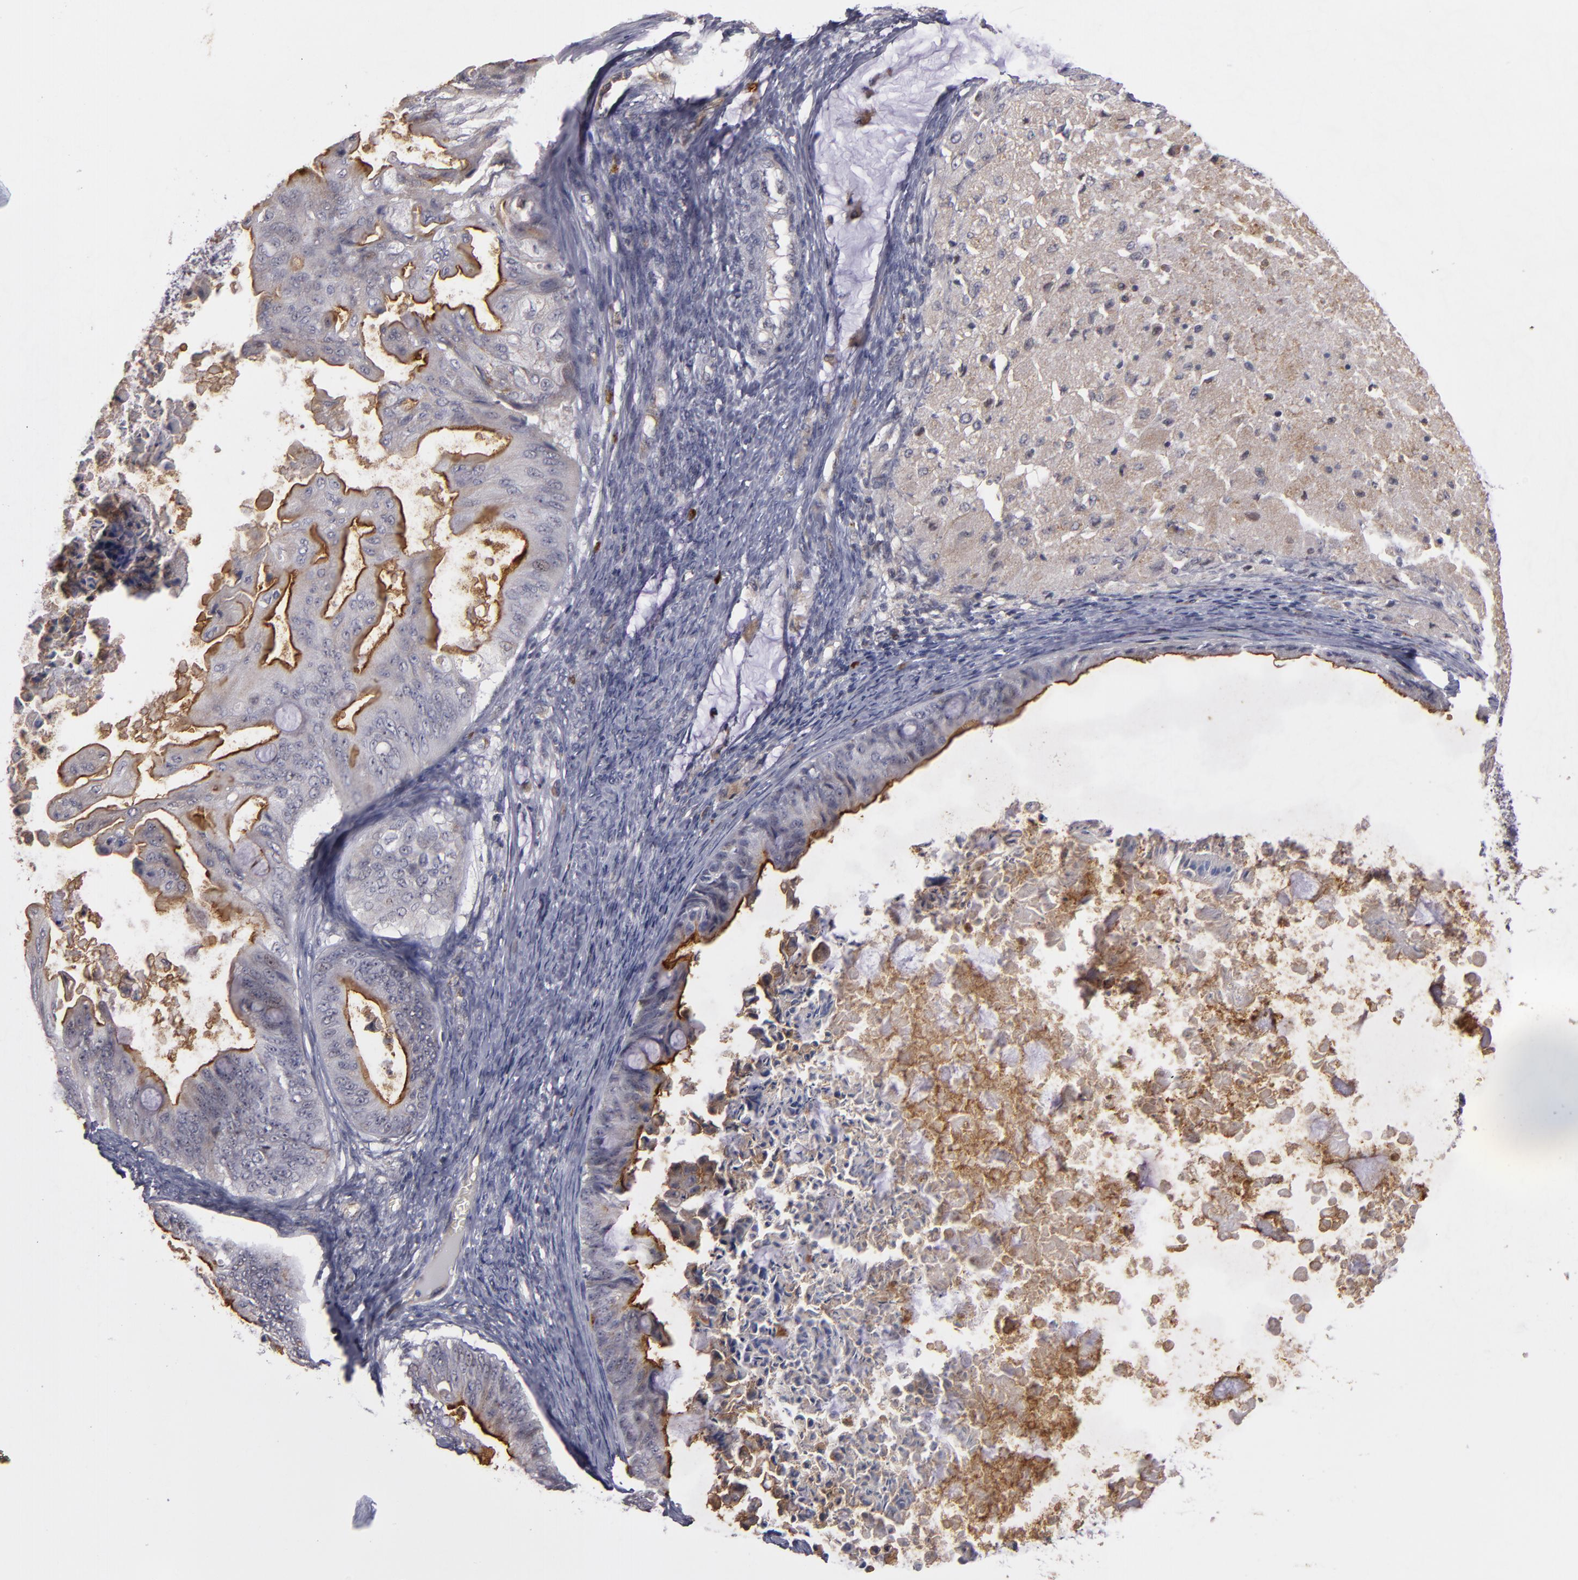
{"staining": {"intensity": "negative", "quantity": "none", "location": "none"}, "tissue": "ovarian cancer", "cell_type": "Tumor cells", "image_type": "cancer", "snomed": [{"axis": "morphology", "description": "Cystadenocarcinoma, mucinous, NOS"}, {"axis": "topography", "description": "Ovary"}], "caption": "This is an IHC micrograph of mucinous cystadenocarcinoma (ovarian). There is no positivity in tumor cells.", "gene": "STX3", "patient": {"sex": "female", "age": 37}}